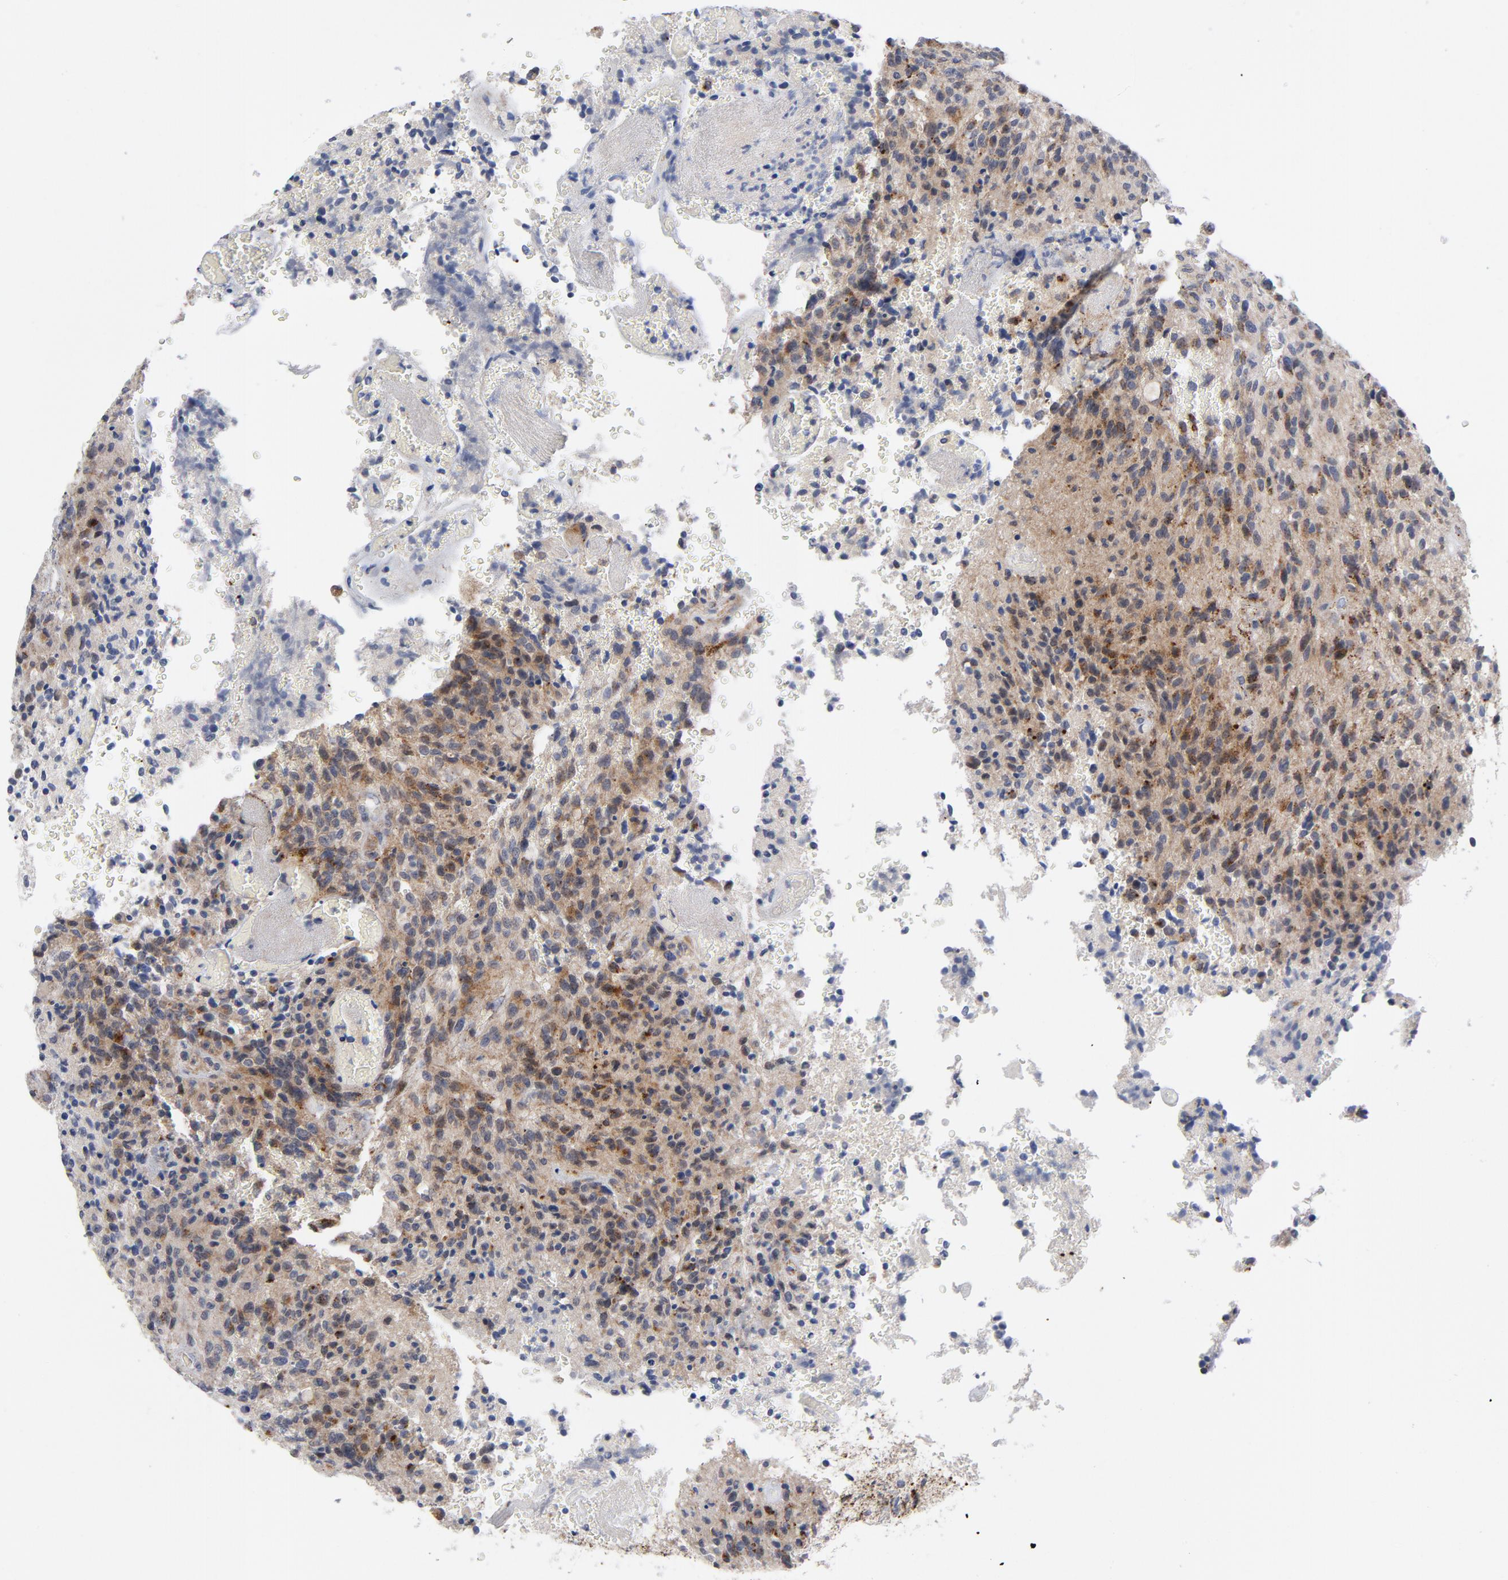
{"staining": {"intensity": "moderate", "quantity": "25%-75%", "location": "cytoplasmic/membranous"}, "tissue": "glioma", "cell_type": "Tumor cells", "image_type": "cancer", "snomed": [{"axis": "morphology", "description": "Normal tissue, NOS"}, {"axis": "morphology", "description": "Glioma, malignant, High grade"}, {"axis": "topography", "description": "Cerebral cortex"}], "caption": "Protein analysis of high-grade glioma (malignant) tissue reveals moderate cytoplasmic/membranous expression in approximately 25%-75% of tumor cells.", "gene": "AKT2", "patient": {"sex": "male", "age": 56}}